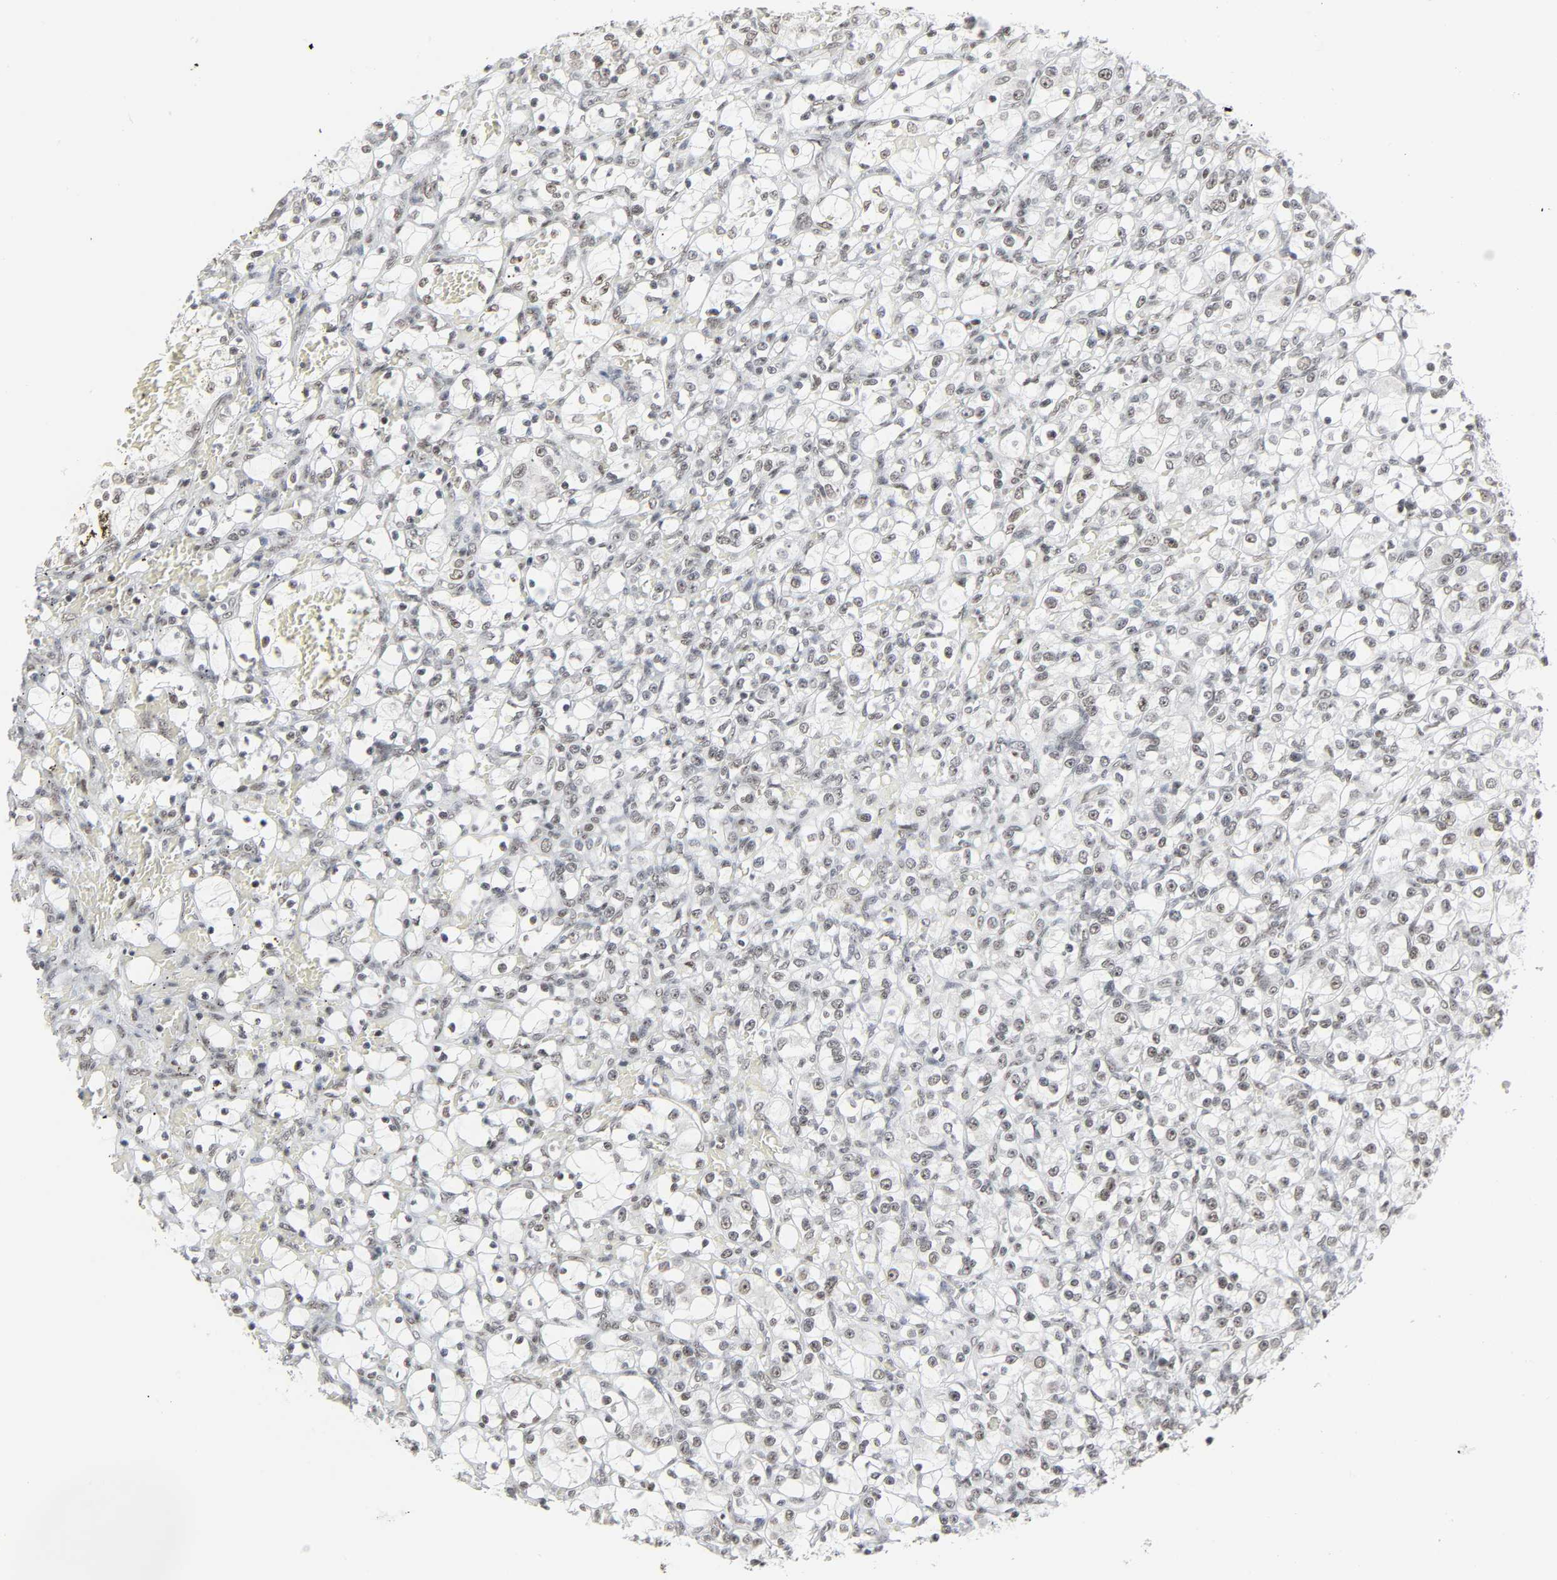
{"staining": {"intensity": "weak", "quantity": ">75%", "location": "nuclear"}, "tissue": "renal cancer", "cell_type": "Tumor cells", "image_type": "cancer", "snomed": [{"axis": "morphology", "description": "Adenocarcinoma, NOS"}, {"axis": "topography", "description": "Kidney"}], "caption": "IHC (DAB (3,3'-diaminobenzidine)) staining of adenocarcinoma (renal) reveals weak nuclear protein positivity in about >75% of tumor cells. (DAB (3,3'-diaminobenzidine) IHC, brown staining for protein, blue staining for nuclei).", "gene": "CDK7", "patient": {"sex": "female", "age": 69}}